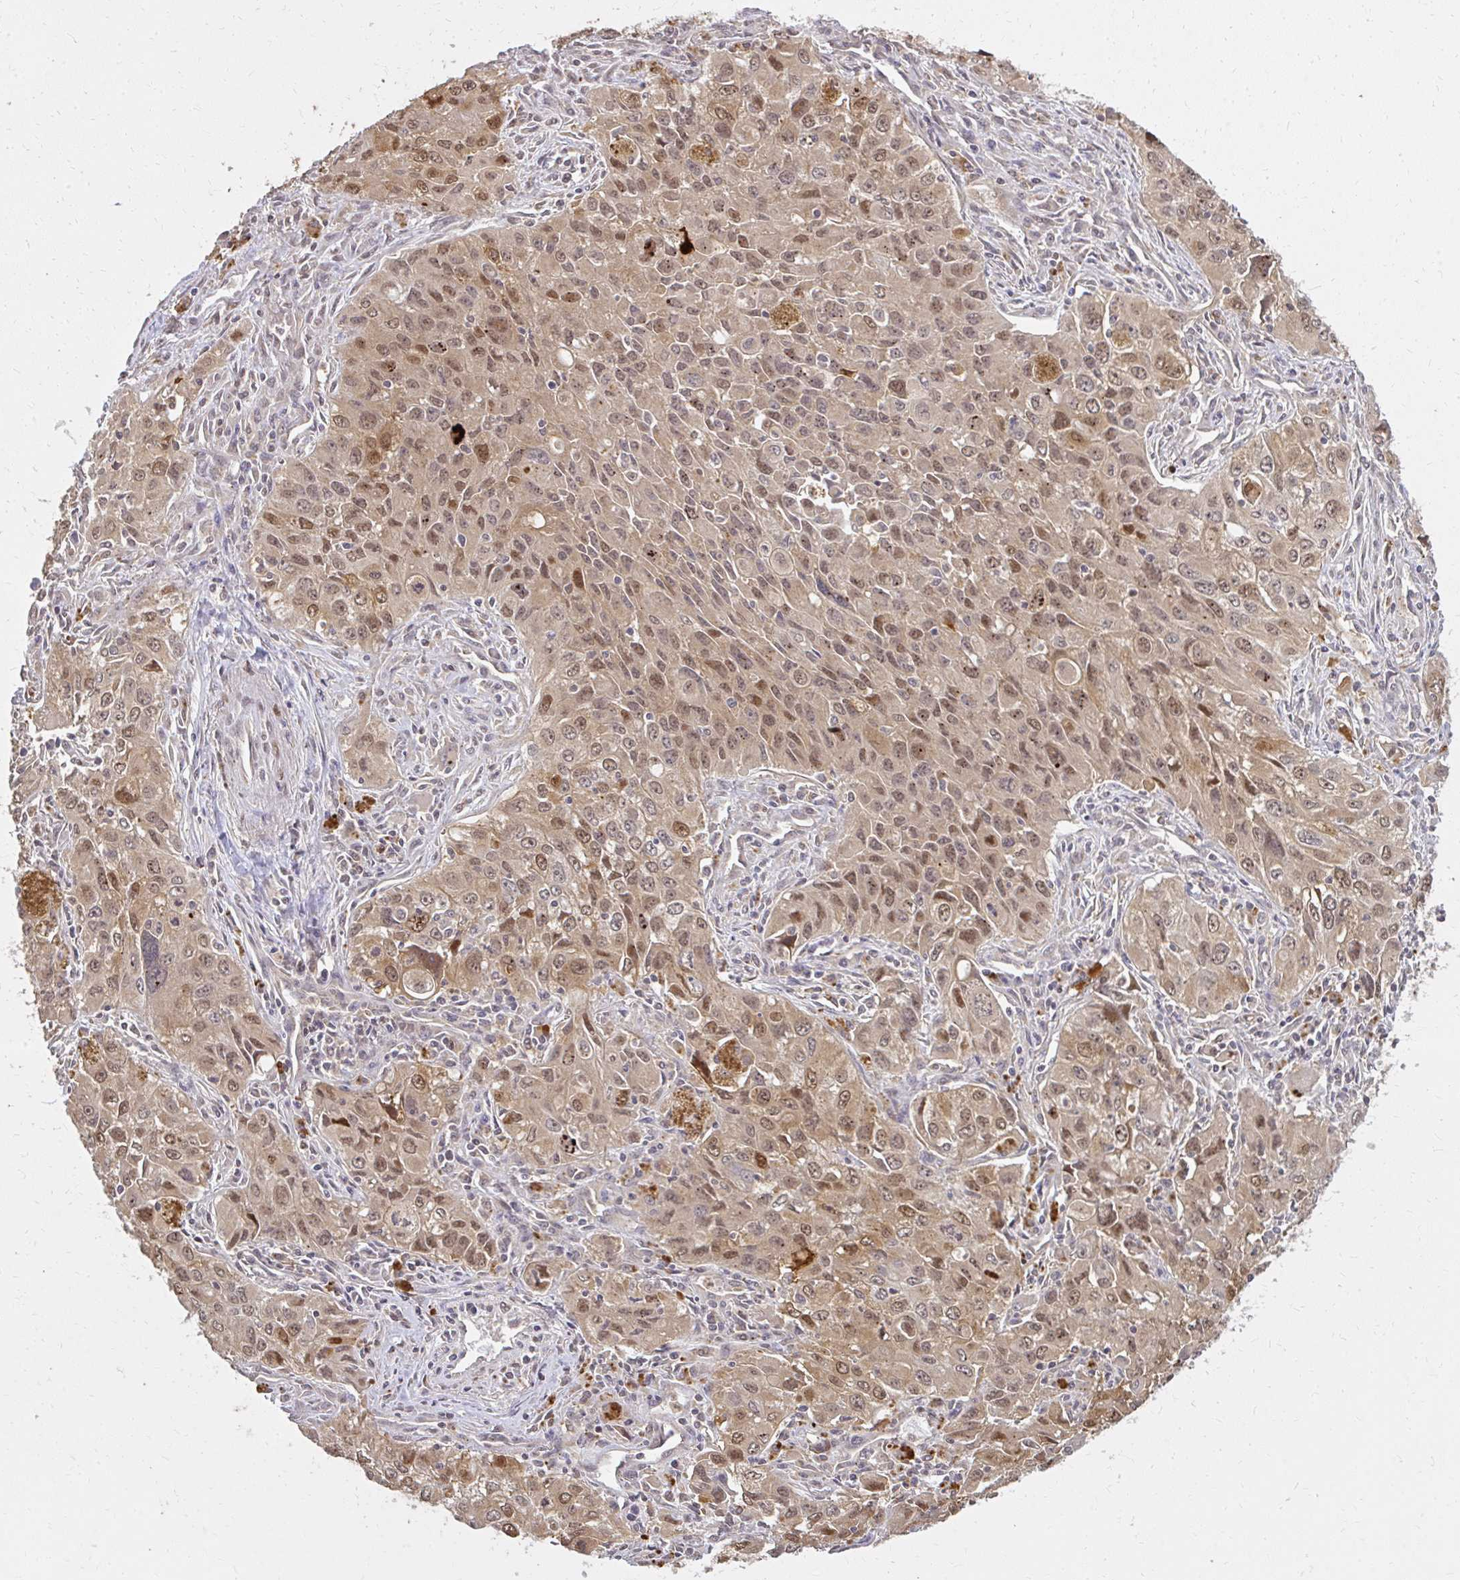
{"staining": {"intensity": "moderate", "quantity": ">75%", "location": "cytoplasmic/membranous,nuclear"}, "tissue": "lung cancer", "cell_type": "Tumor cells", "image_type": "cancer", "snomed": [{"axis": "morphology", "description": "Adenocarcinoma, NOS"}, {"axis": "morphology", "description": "Adenocarcinoma, metastatic, NOS"}, {"axis": "topography", "description": "Lymph node"}, {"axis": "topography", "description": "Lung"}], "caption": "High-magnification brightfield microscopy of adenocarcinoma (lung) stained with DAB (3,3'-diaminobenzidine) (brown) and counterstained with hematoxylin (blue). tumor cells exhibit moderate cytoplasmic/membranous and nuclear staining is present in approximately>75% of cells.", "gene": "LARS2", "patient": {"sex": "female", "age": 42}}